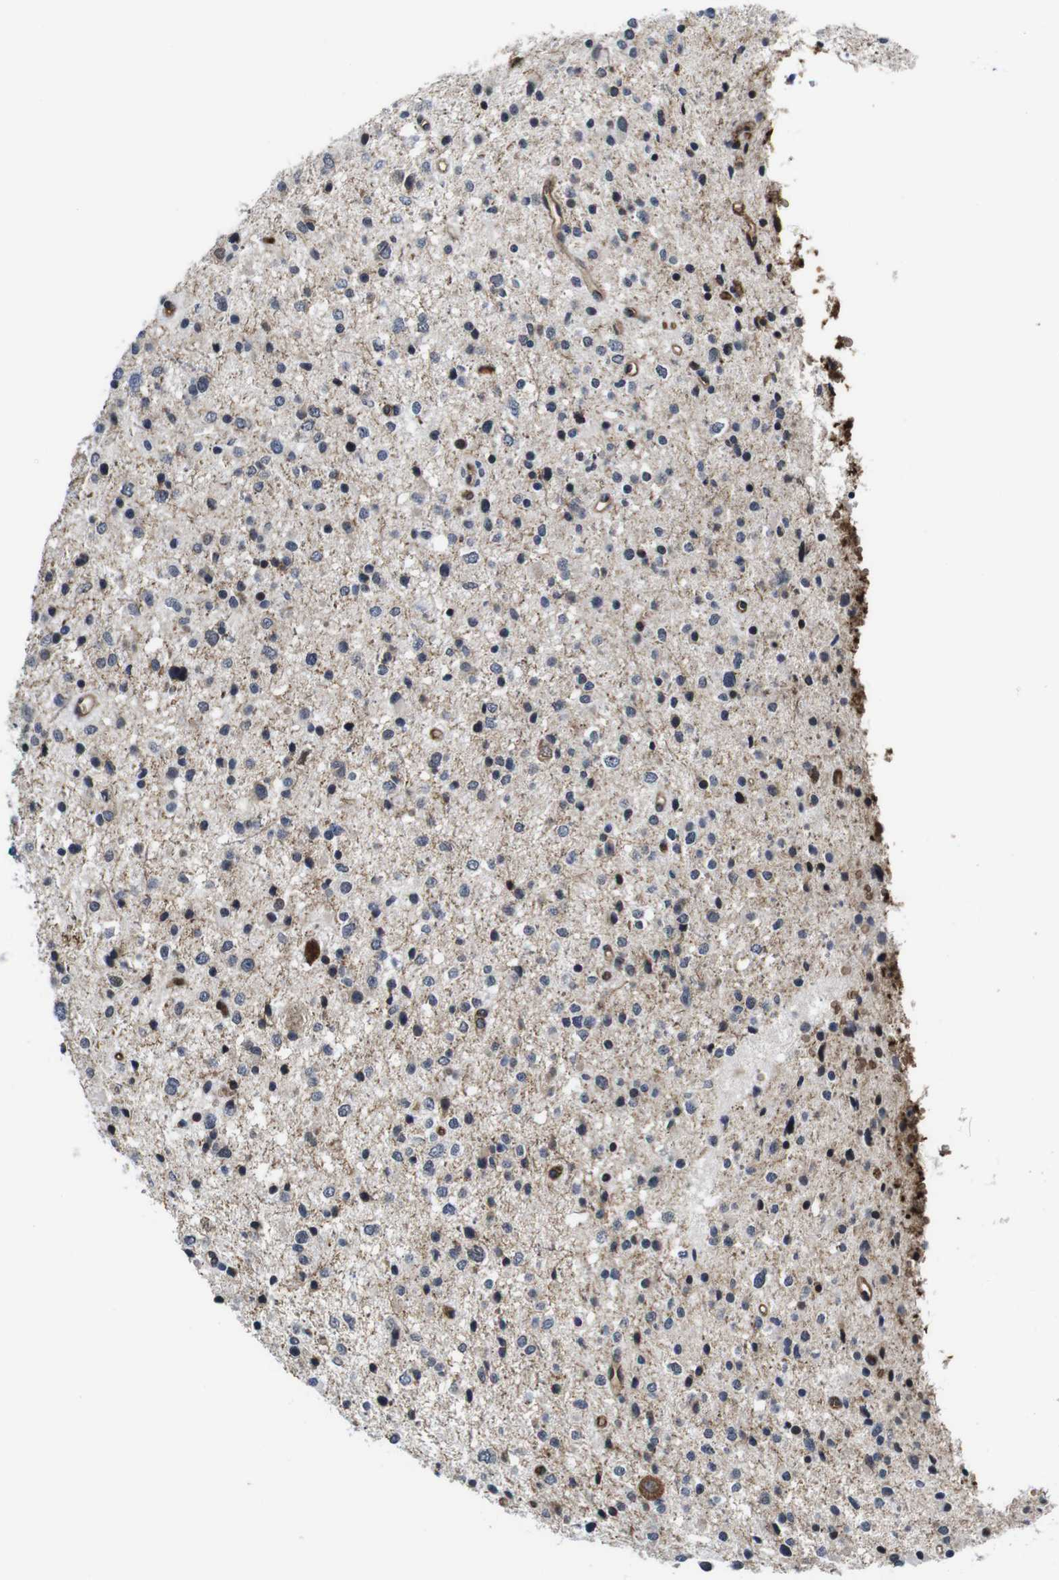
{"staining": {"intensity": "moderate", "quantity": "<25%", "location": "cytoplasmic/membranous"}, "tissue": "glioma", "cell_type": "Tumor cells", "image_type": "cancer", "snomed": [{"axis": "morphology", "description": "Glioma, malignant, Low grade"}, {"axis": "topography", "description": "Brain"}], "caption": "A brown stain highlights moderate cytoplasmic/membranous positivity of a protein in human glioma tumor cells.", "gene": "SOCS3", "patient": {"sex": "female", "age": 37}}